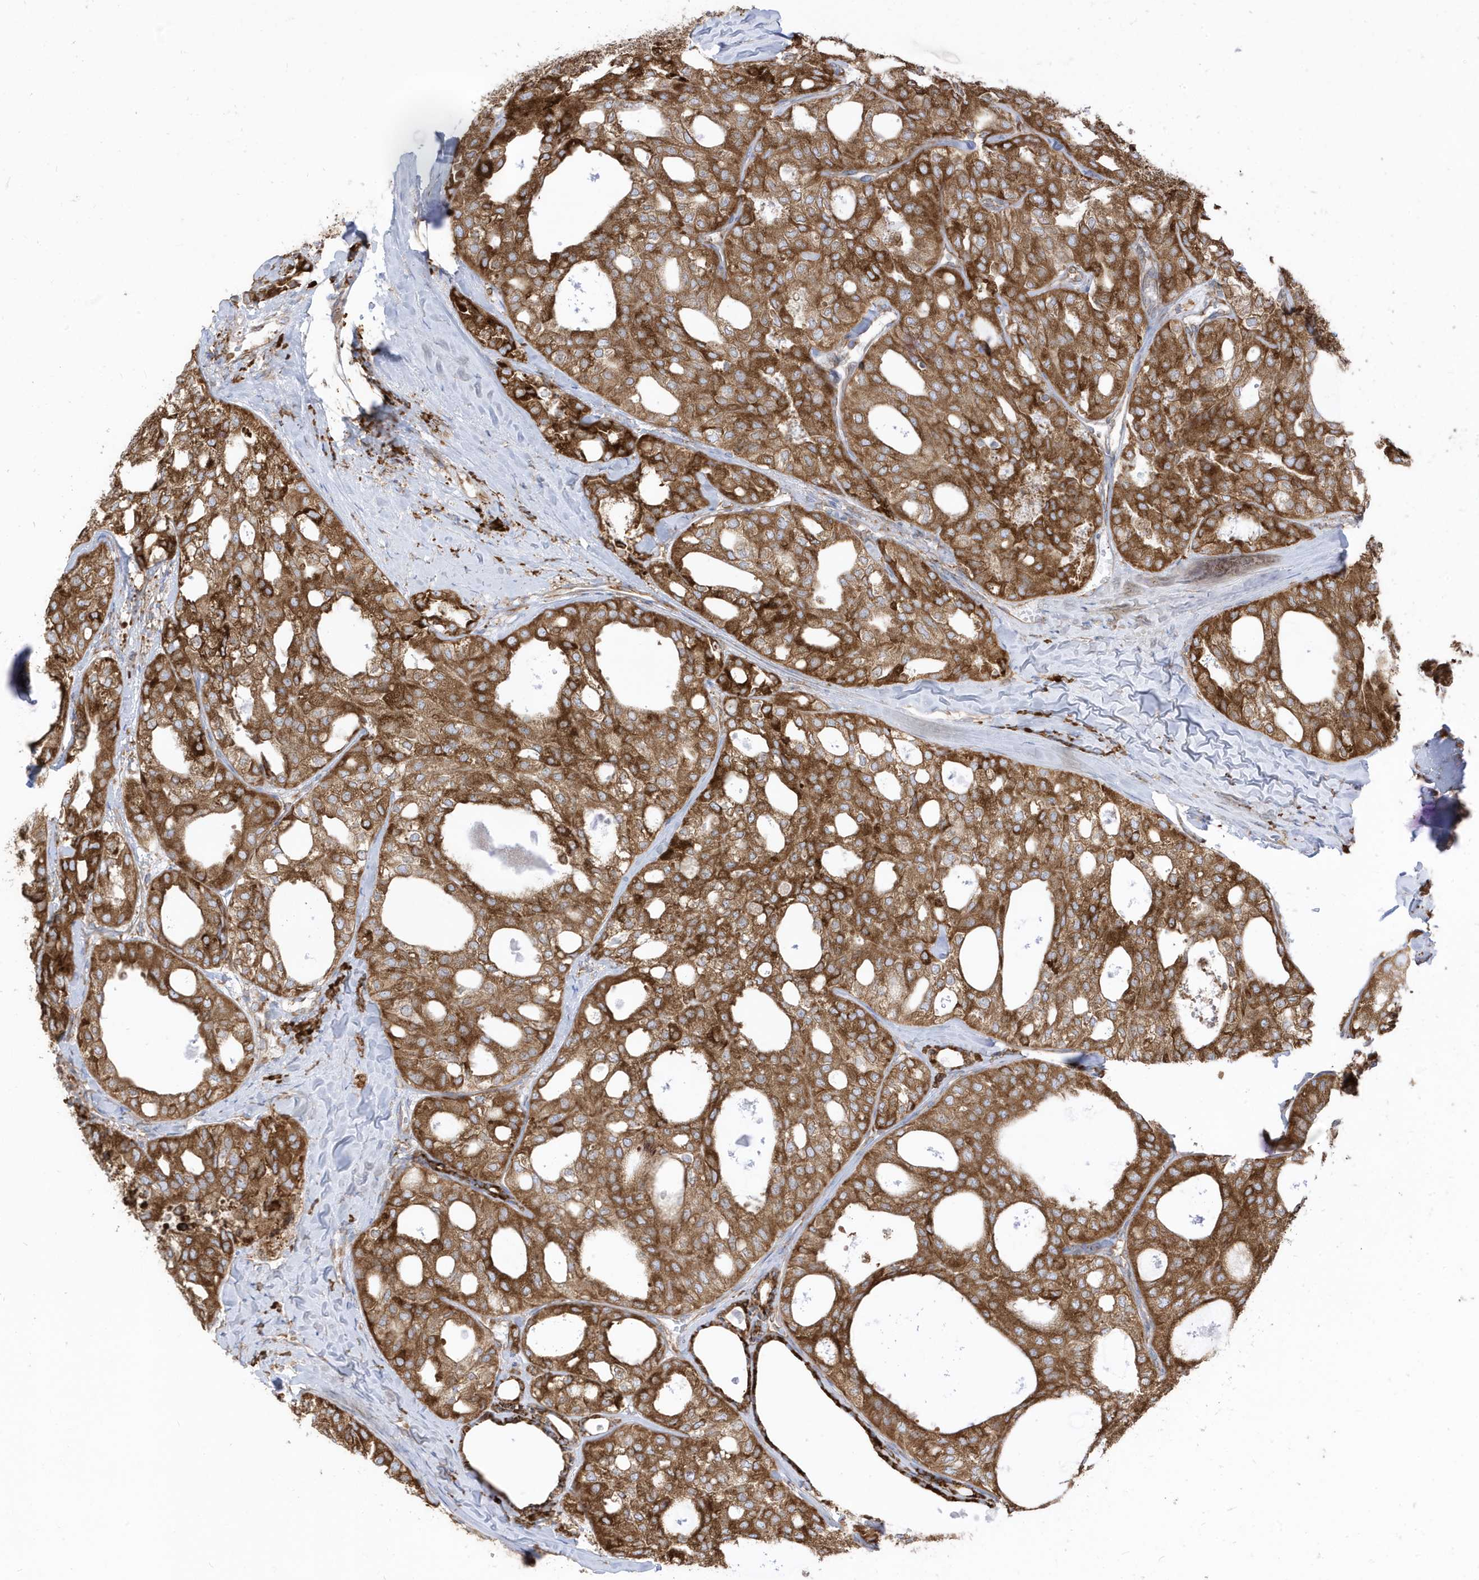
{"staining": {"intensity": "strong", "quantity": ">75%", "location": "cytoplasmic/membranous"}, "tissue": "thyroid cancer", "cell_type": "Tumor cells", "image_type": "cancer", "snomed": [{"axis": "morphology", "description": "Follicular adenoma carcinoma, NOS"}, {"axis": "topography", "description": "Thyroid gland"}], "caption": "Strong cytoplasmic/membranous expression is seen in about >75% of tumor cells in thyroid cancer. Immunohistochemistry (ihc) stains the protein in brown and the nuclei are stained blue.", "gene": "PDIA6", "patient": {"sex": "male", "age": 75}}